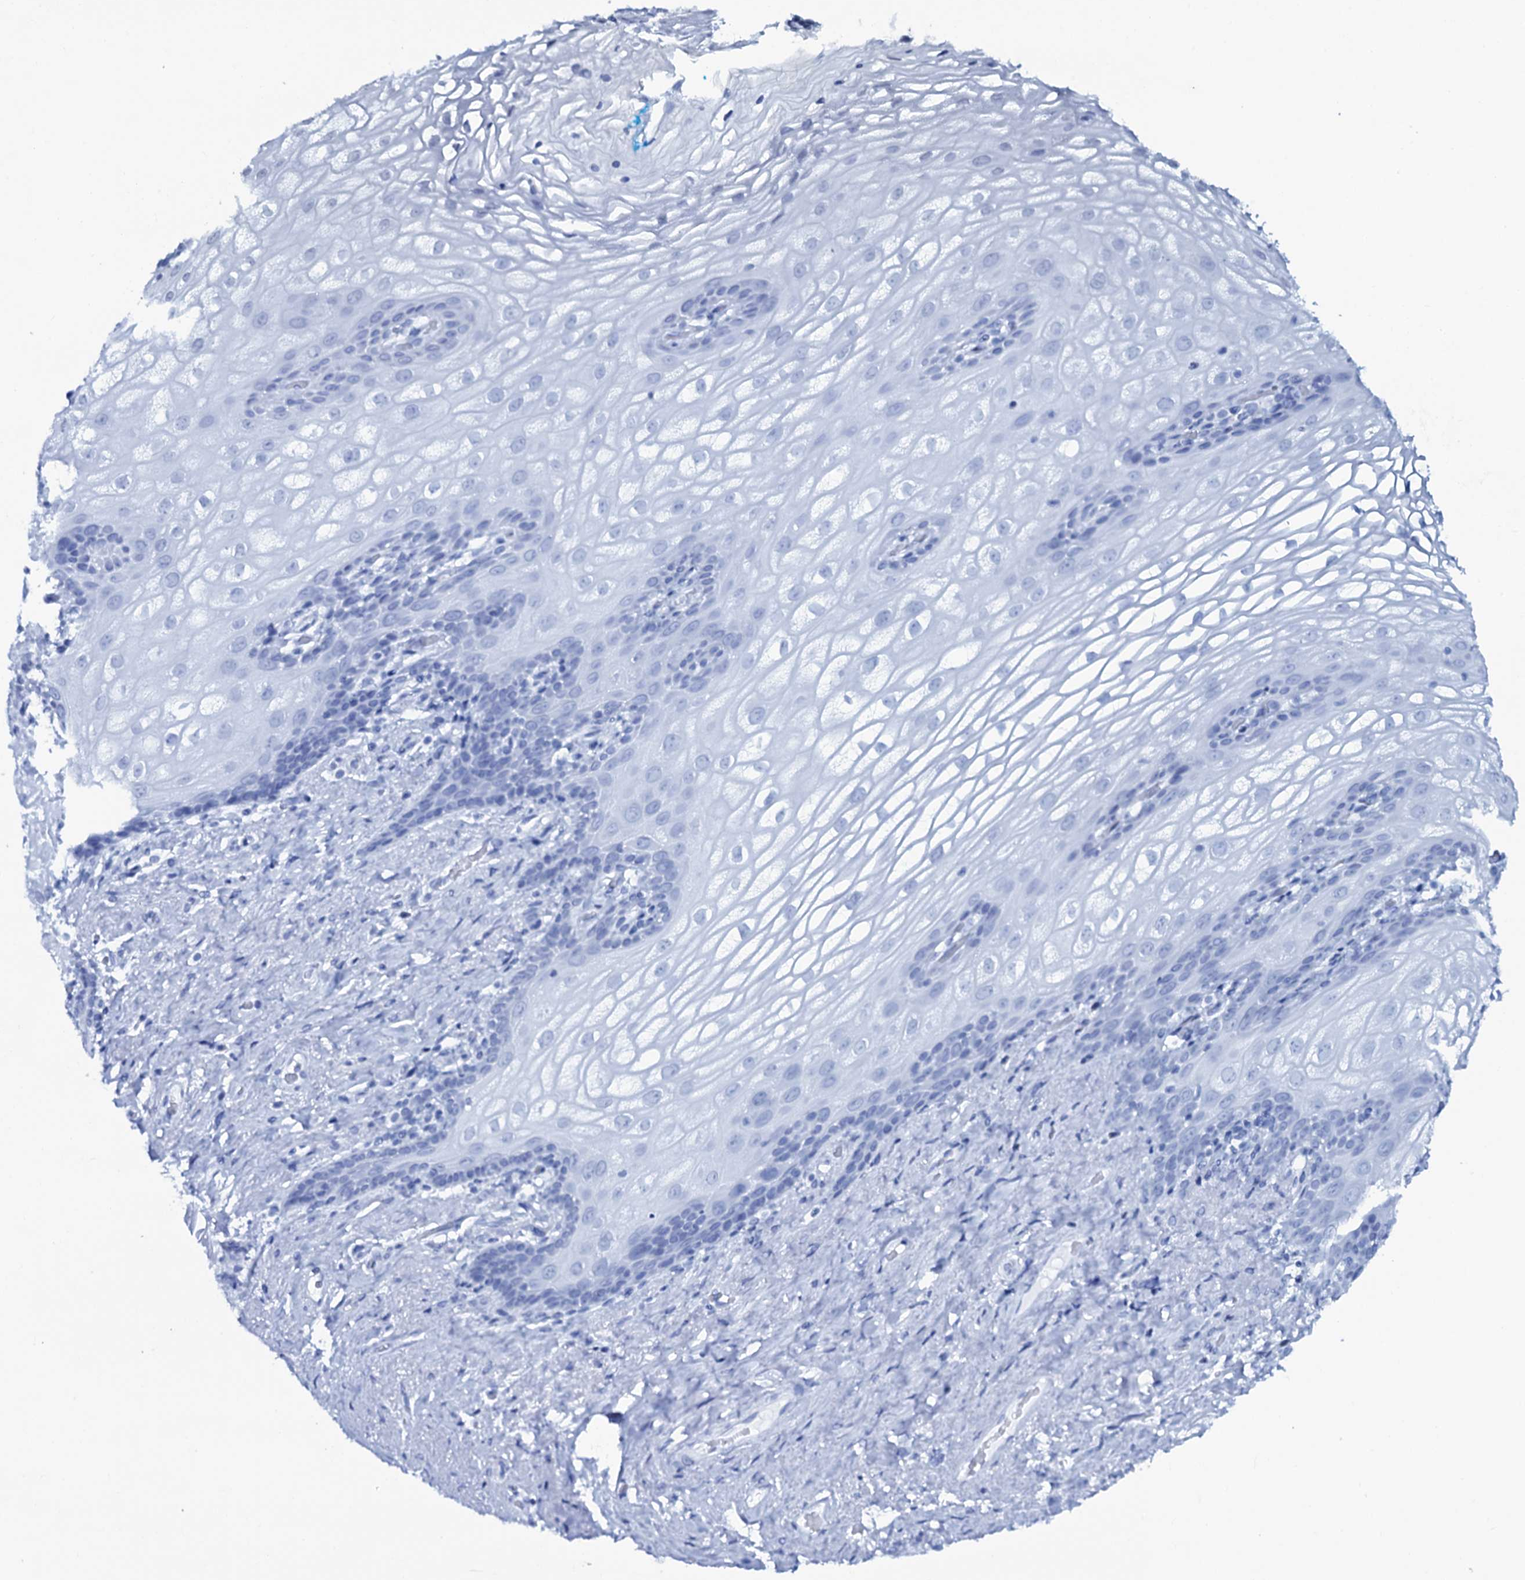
{"staining": {"intensity": "moderate", "quantity": "25%-75%", "location": "nuclear"}, "tissue": "vagina", "cell_type": "Squamous epithelial cells", "image_type": "normal", "snomed": [{"axis": "morphology", "description": "Normal tissue, NOS"}, {"axis": "topography", "description": "Vagina"}, {"axis": "topography", "description": "Peripheral nerve tissue"}], "caption": "Immunohistochemical staining of normal vagina reveals medium levels of moderate nuclear expression in approximately 25%-75% of squamous epithelial cells.", "gene": "COG6", "patient": {"sex": "female", "age": 71}}